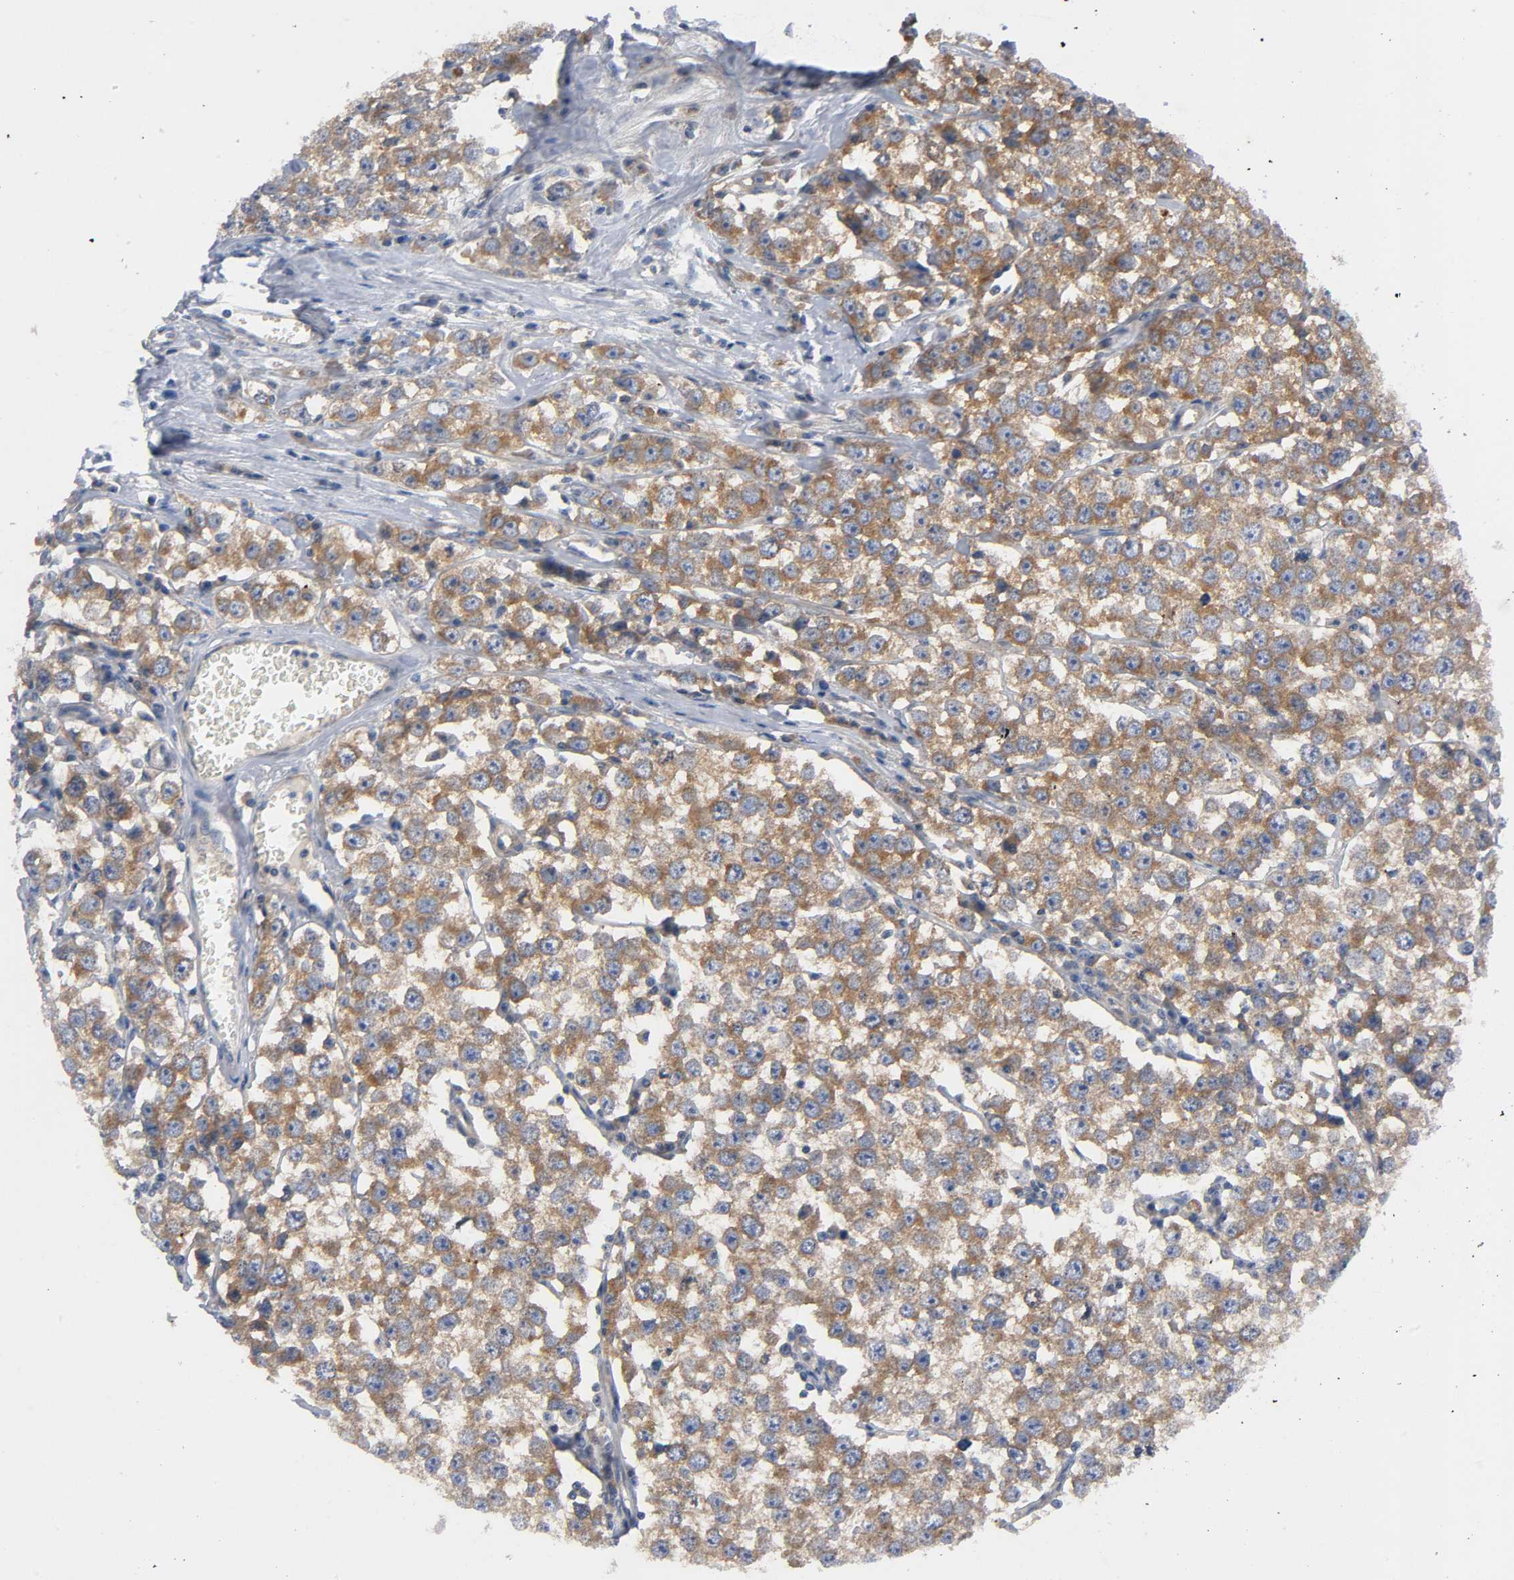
{"staining": {"intensity": "moderate", "quantity": ">75%", "location": "cytoplasmic/membranous"}, "tissue": "testis cancer", "cell_type": "Tumor cells", "image_type": "cancer", "snomed": [{"axis": "morphology", "description": "Seminoma, NOS"}, {"axis": "morphology", "description": "Carcinoma, Embryonal, NOS"}, {"axis": "topography", "description": "Testis"}], "caption": "Immunohistochemistry (IHC) (DAB (3,3'-diaminobenzidine)) staining of testis embryonal carcinoma reveals moderate cytoplasmic/membranous protein staining in approximately >75% of tumor cells.", "gene": "HDAC6", "patient": {"sex": "male", "age": 52}}